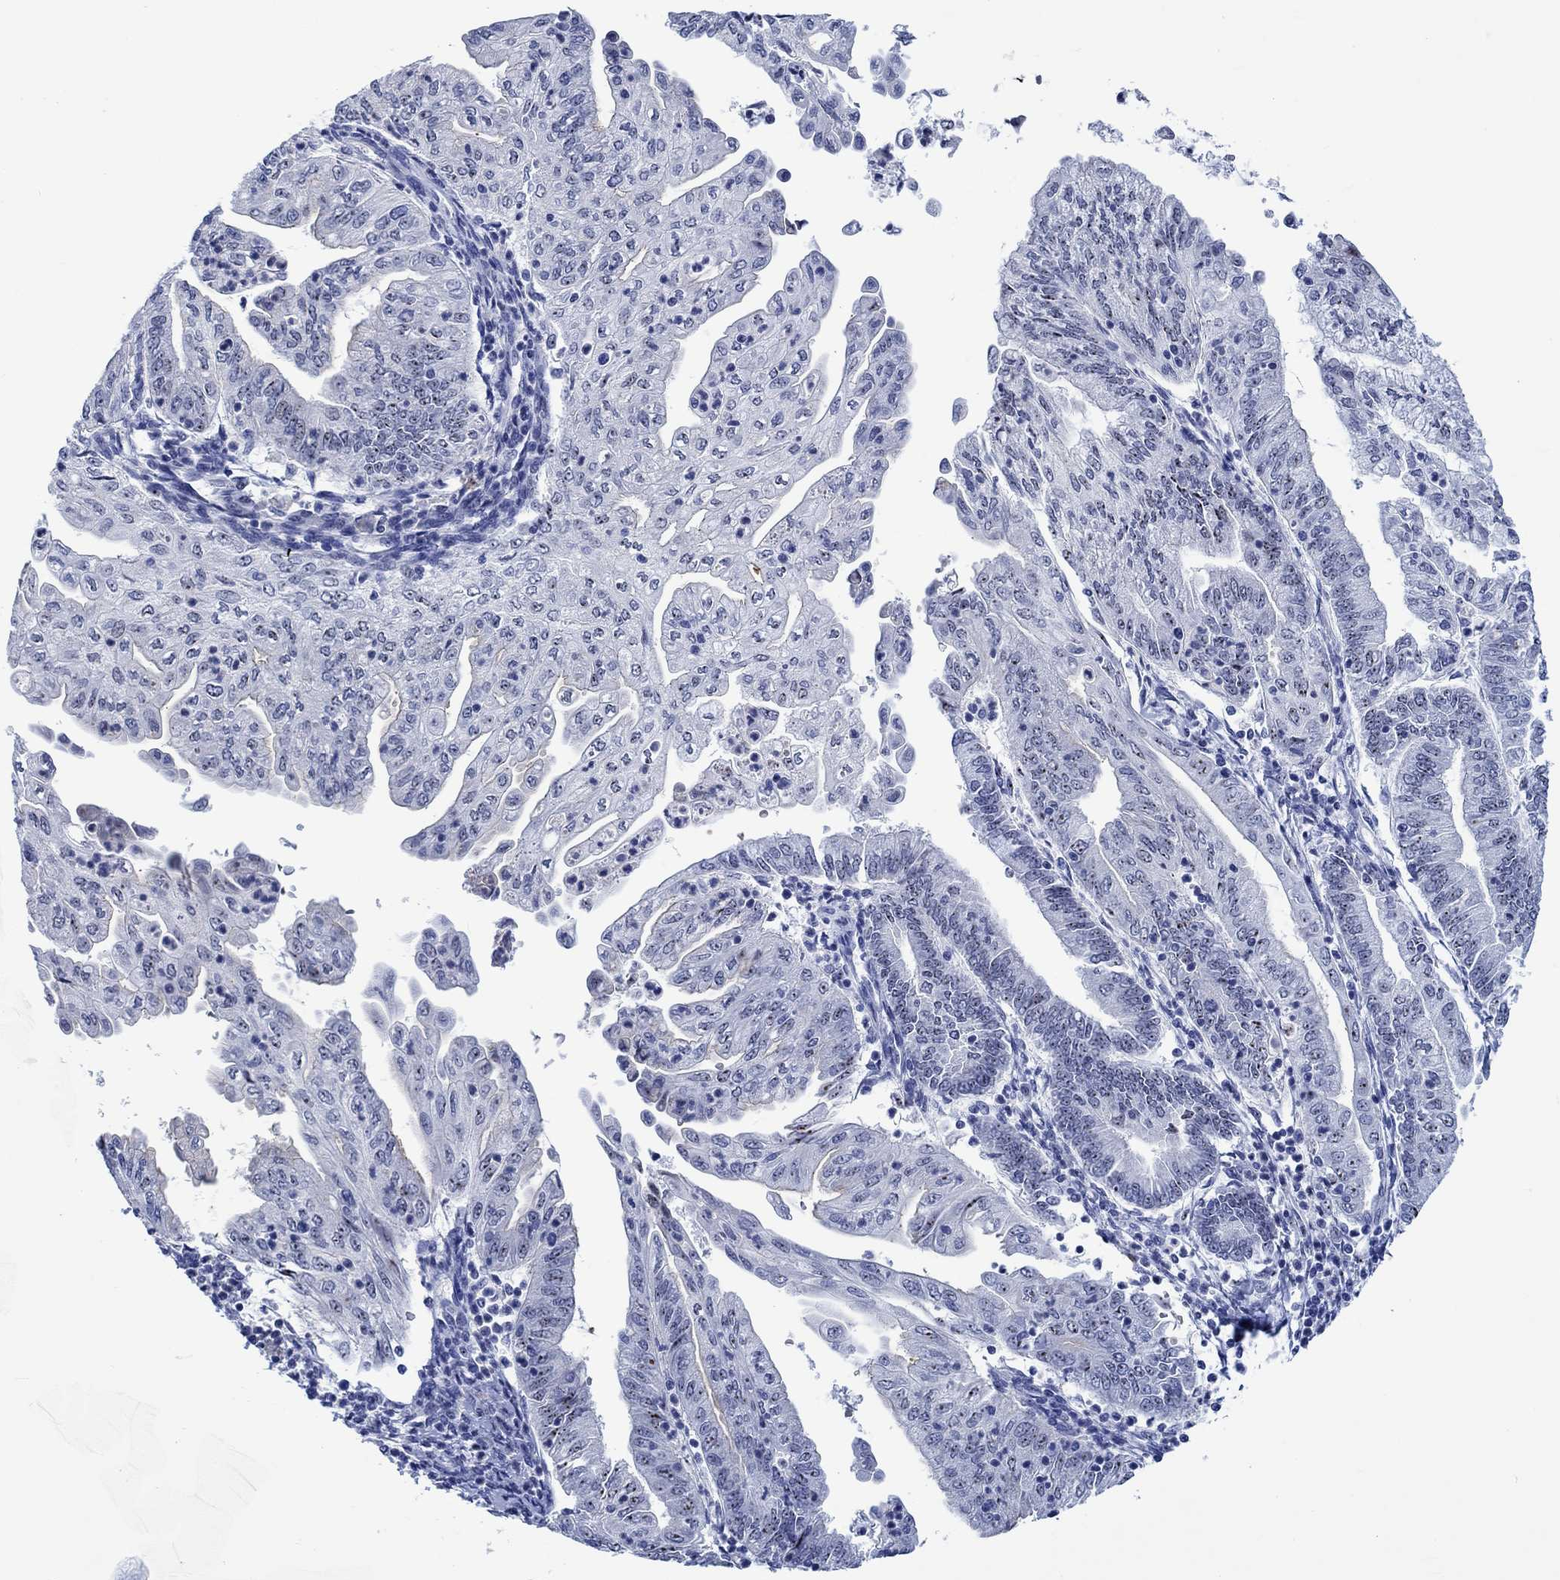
{"staining": {"intensity": "strong", "quantity": "25%-75%", "location": "nuclear"}, "tissue": "endometrial cancer", "cell_type": "Tumor cells", "image_type": "cancer", "snomed": [{"axis": "morphology", "description": "Adenocarcinoma, NOS"}, {"axis": "topography", "description": "Endometrium"}], "caption": "This is a micrograph of immunohistochemistry staining of endometrial cancer, which shows strong expression in the nuclear of tumor cells.", "gene": "ZNF446", "patient": {"sex": "female", "age": 55}}